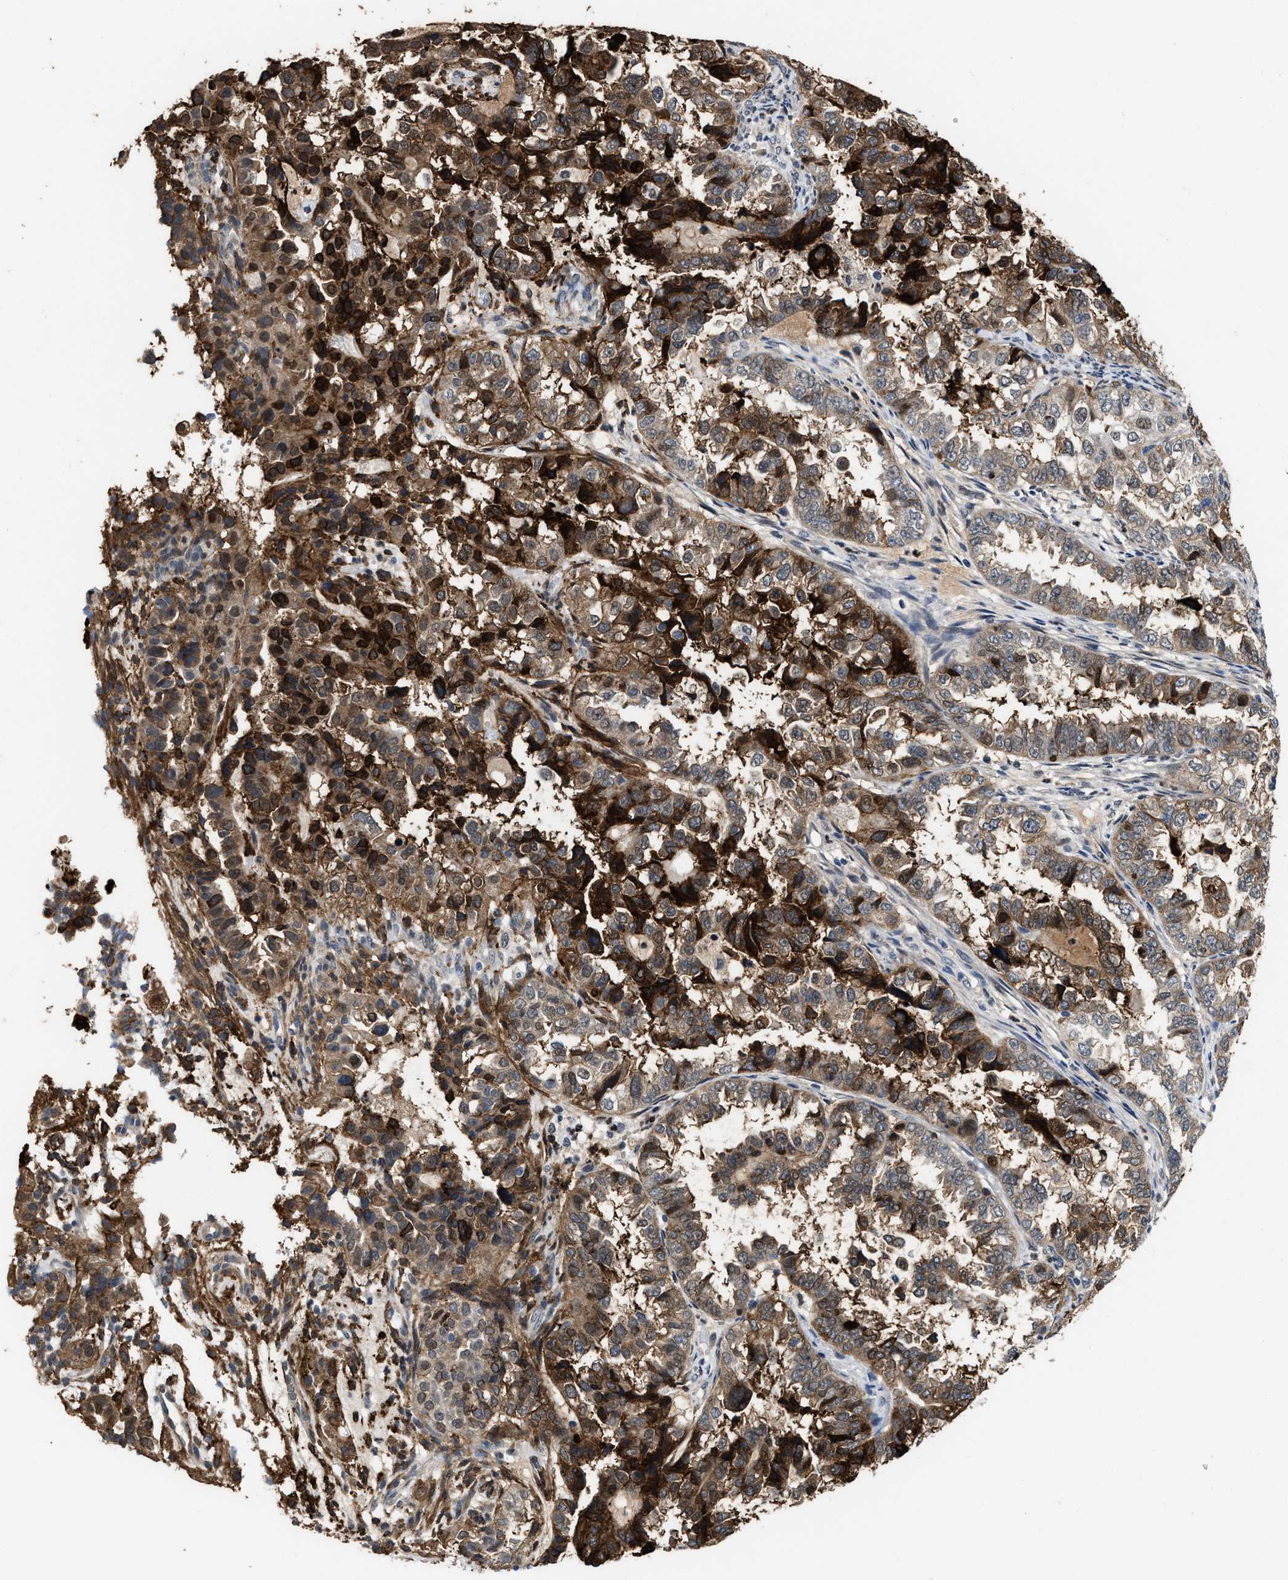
{"staining": {"intensity": "strong", "quantity": ">75%", "location": "cytoplasmic/membranous,nuclear"}, "tissue": "endometrial cancer", "cell_type": "Tumor cells", "image_type": "cancer", "snomed": [{"axis": "morphology", "description": "Adenocarcinoma, NOS"}, {"axis": "topography", "description": "Endometrium"}], "caption": "Protein positivity by IHC displays strong cytoplasmic/membranous and nuclear expression in about >75% of tumor cells in endometrial cancer (adenocarcinoma).", "gene": "ZNF20", "patient": {"sex": "female", "age": 85}}